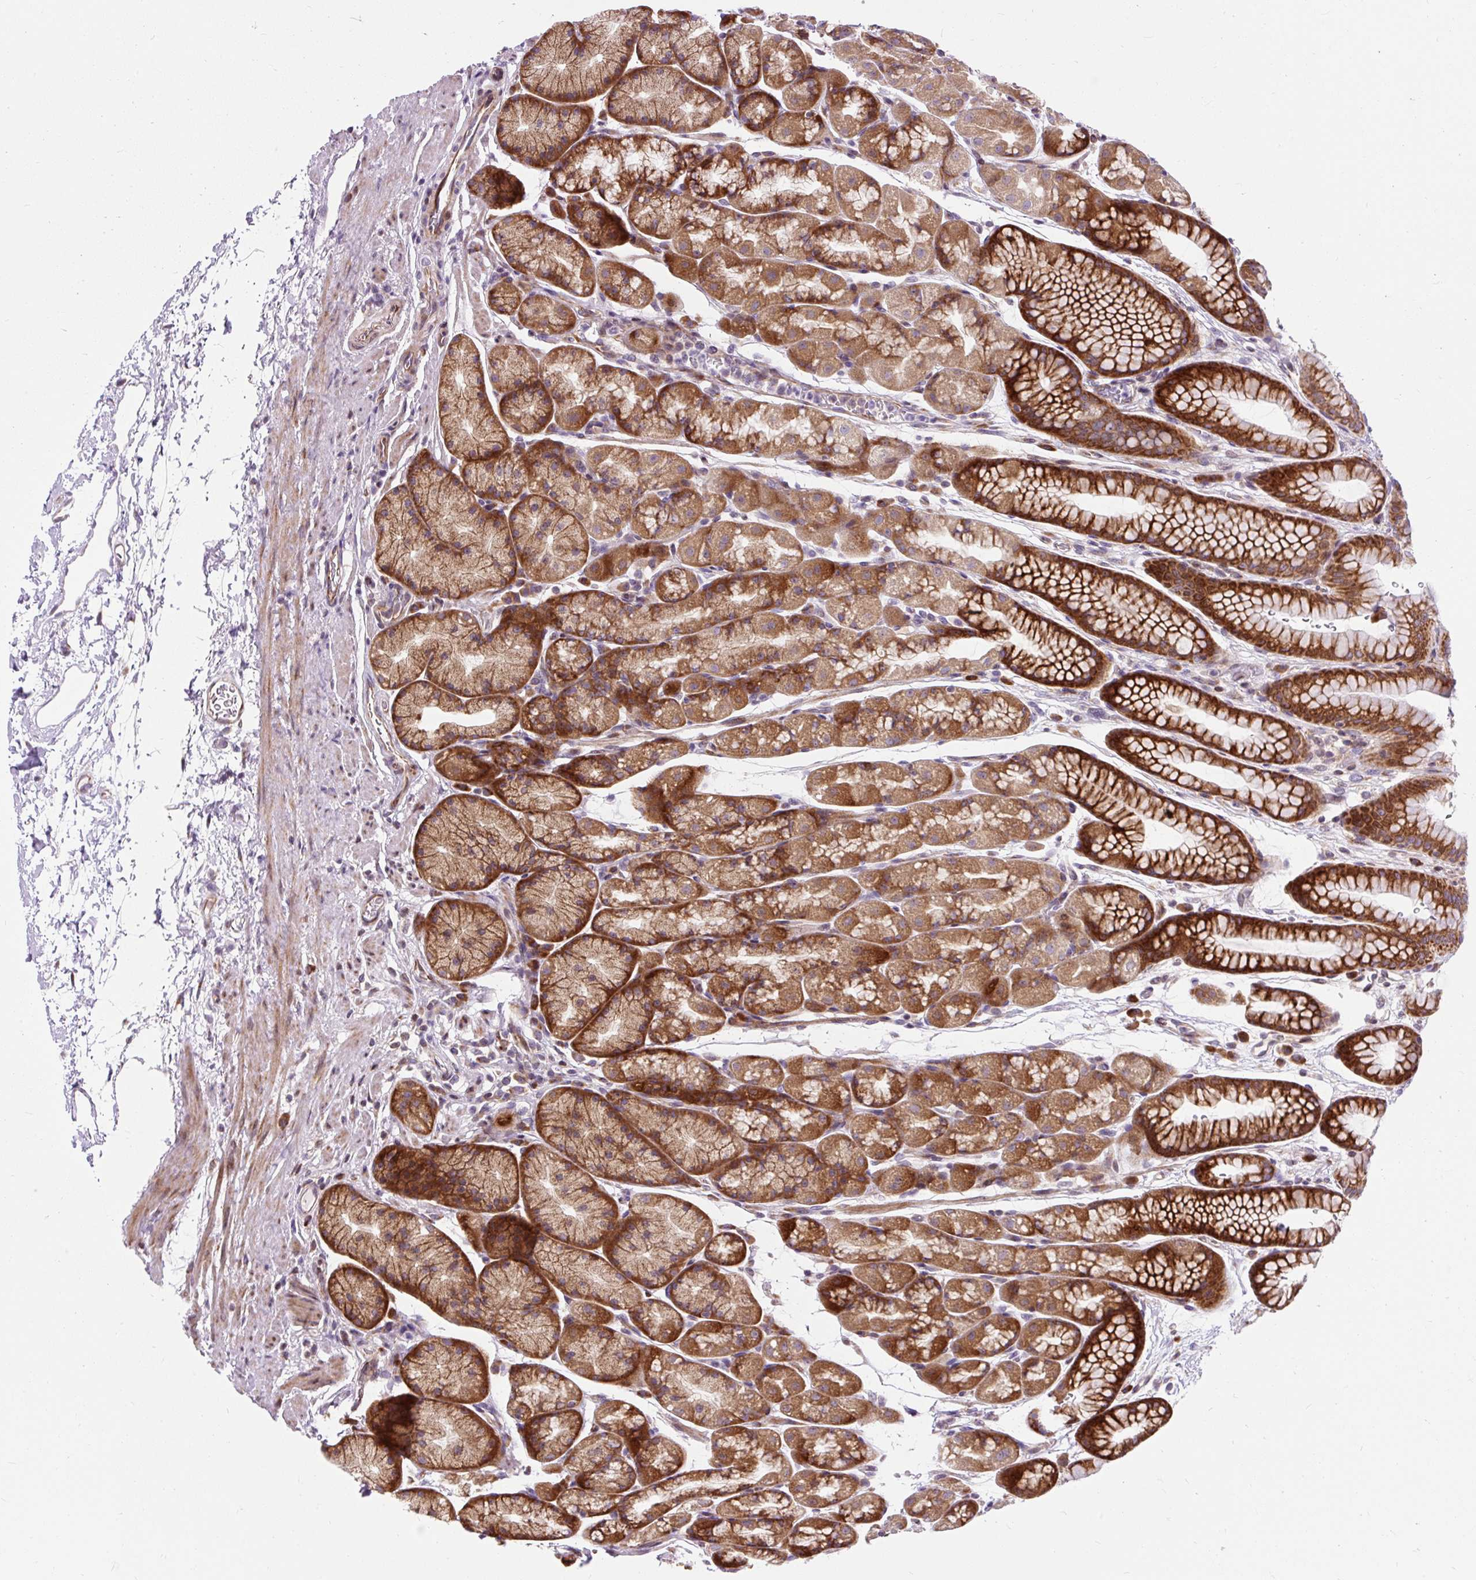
{"staining": {"intensity": "strong", "quantity": "25%-75%", "location": "cytoplasmic/membranous"}, "tissue": "stomach", "cell_type": "Glandular cells", "image_type": "normal", "snomed": [{"axis": "morphology", "description": "Normal tissue, NOS"}, {"axis": "topography", "description": "Stomach, lower"}], "caption": "This is an image of immunohistochemistry (IHC) staining of unremarkable stomach, which shows strong expression in the cytoplasmic/membranous of glandular cells.", "gene": "CISD3", "patient": {"sex": "male", "age": 67}}